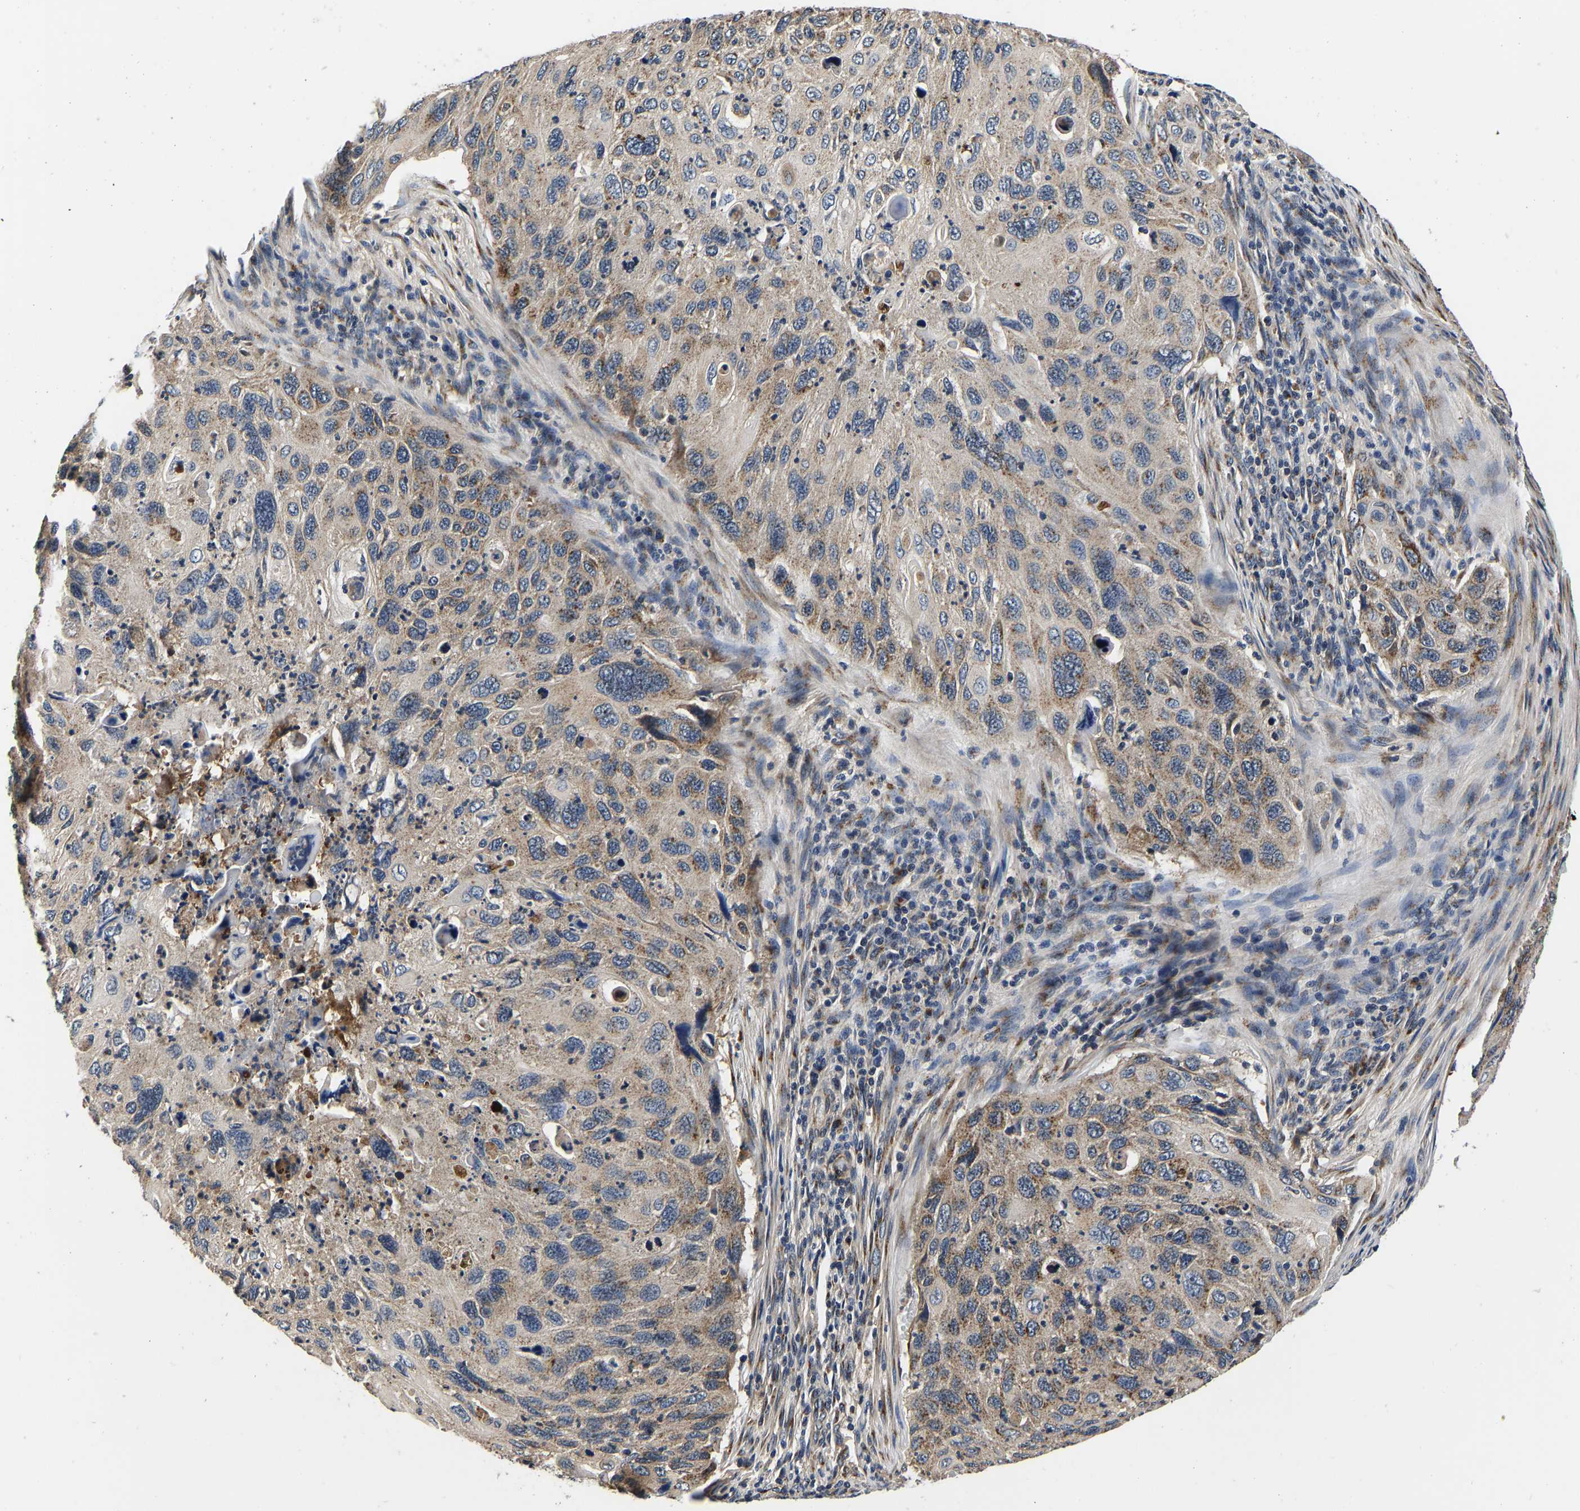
{"staining": {"intensity": "moderate", "quantity": ">75%", "location": "cytoplasmic/membranous"}, "tissue": "cervical cancer", "cell_type": "Tumor cells", "image_type": "cancer", "snomed": [{"axis": "morphology", "description": "Squamous cell carcinoma, NOS"}, {"axis": "topography", "description": "Cervix"}], "caption": "IHC photomicrograph of neoplastic tissue: human cervical cancer (squamous cell carcinoma) stained using immunohistochemistry (IHC) shows medium levels of moderate protein expression localized specifically in the cytoplasmic/membranous of tumor cells, appearing as a cytoplasmic/membranous brown color.", "gene": "RABAC1", "patient": {"sex": "female", "age": 70}}